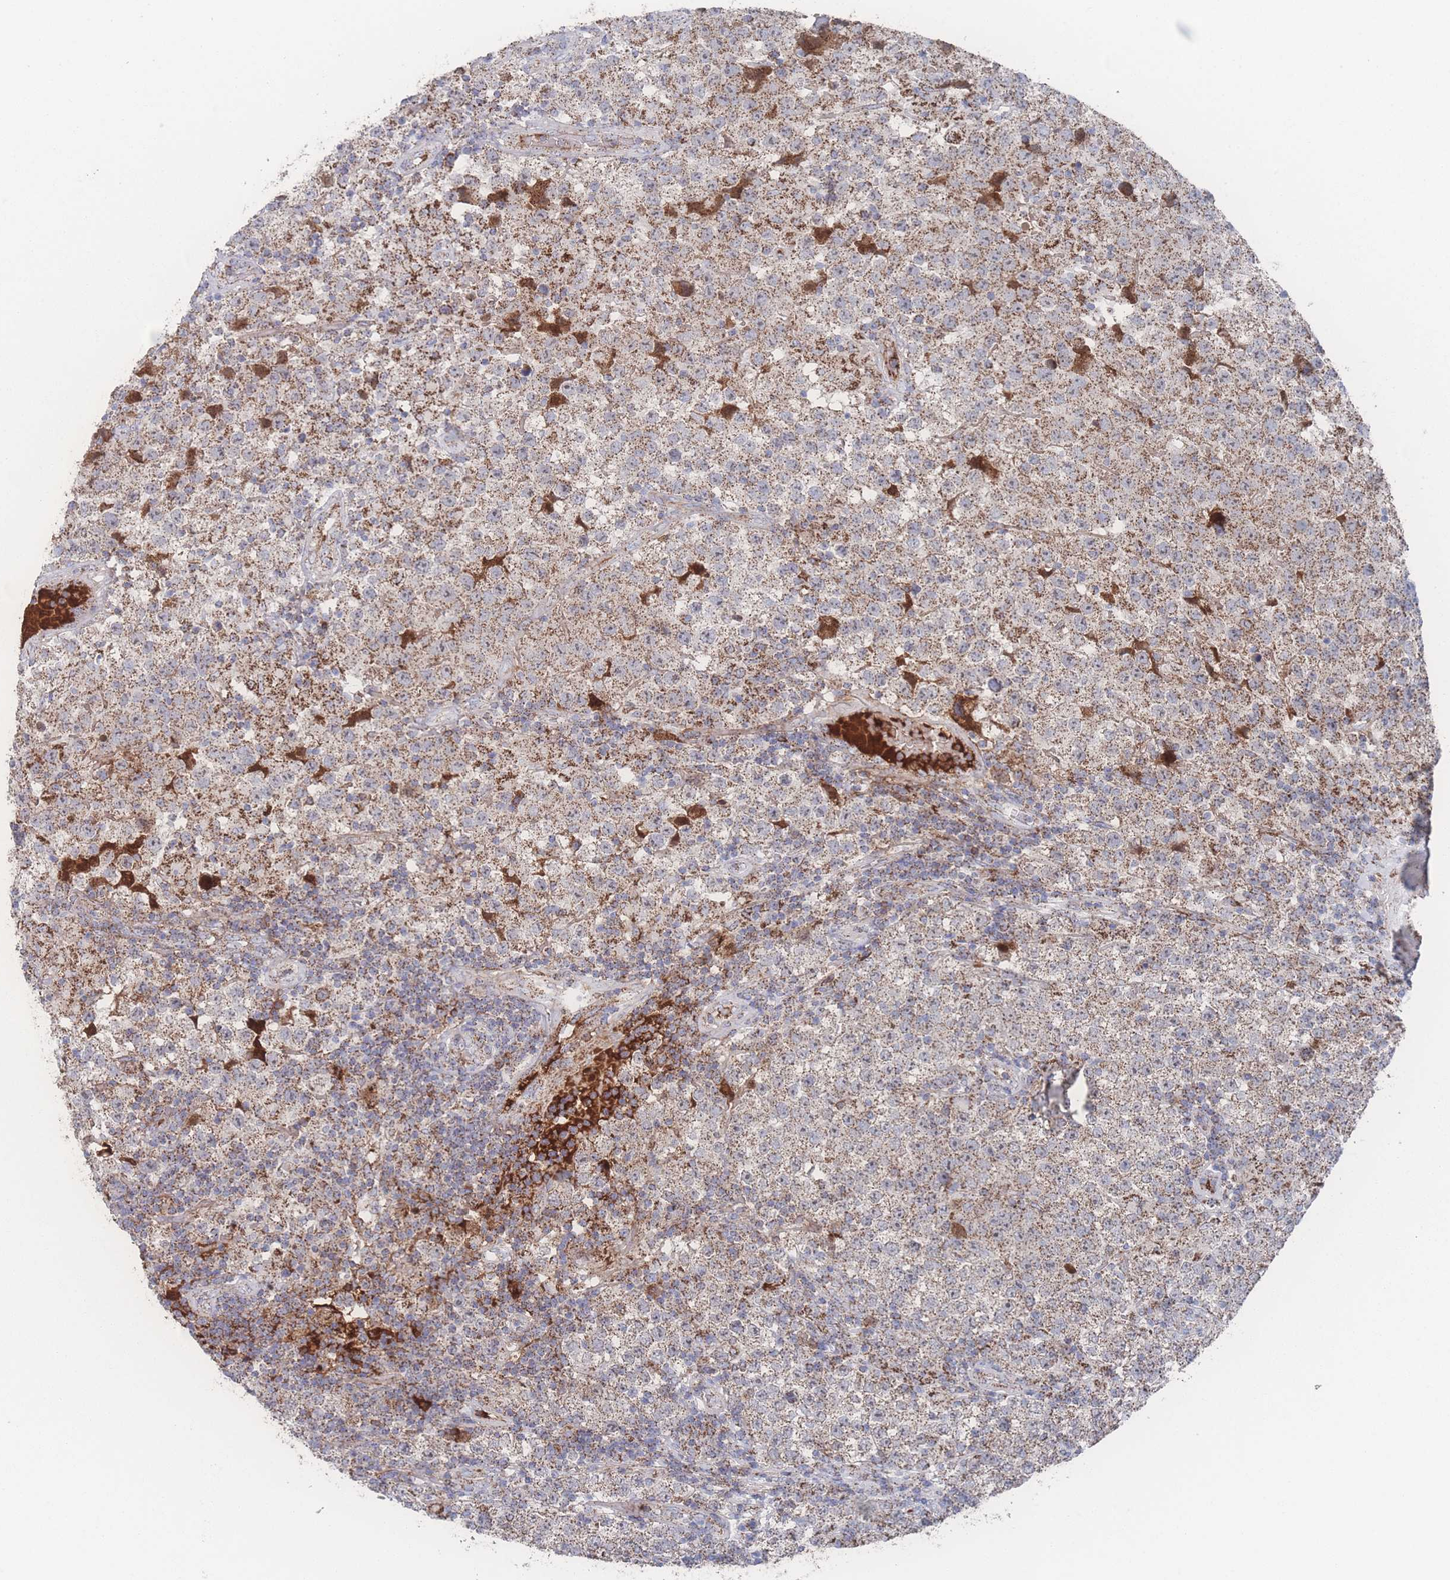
{"staining": {"intensity": "moderate", "quantity": ">75%", "location": "cytoplasmic/membranous"}, "tissue": "testis cancer", "cell_type": "Tumor cells", "image_type": "cancer", "snomed": [{"axis": "morphology", "description": "Seminoma, NOS"}, {"axis": "morphology", "description": "Carcinoma, Embryonal, NOS"}, {"axis": "topography", "description": "Testis"}], "caption": "This photomicrograph exhibits testis seminoma stained with immunohistochemistry (IHC) to label a protein in brown. The cytoplasmic/membranous of tumor cells show moderate positivity for the protein. Nuclei are counter-stained blue.", "gene": "PEX14", "patient": {"sex": "male", "age": 41}}